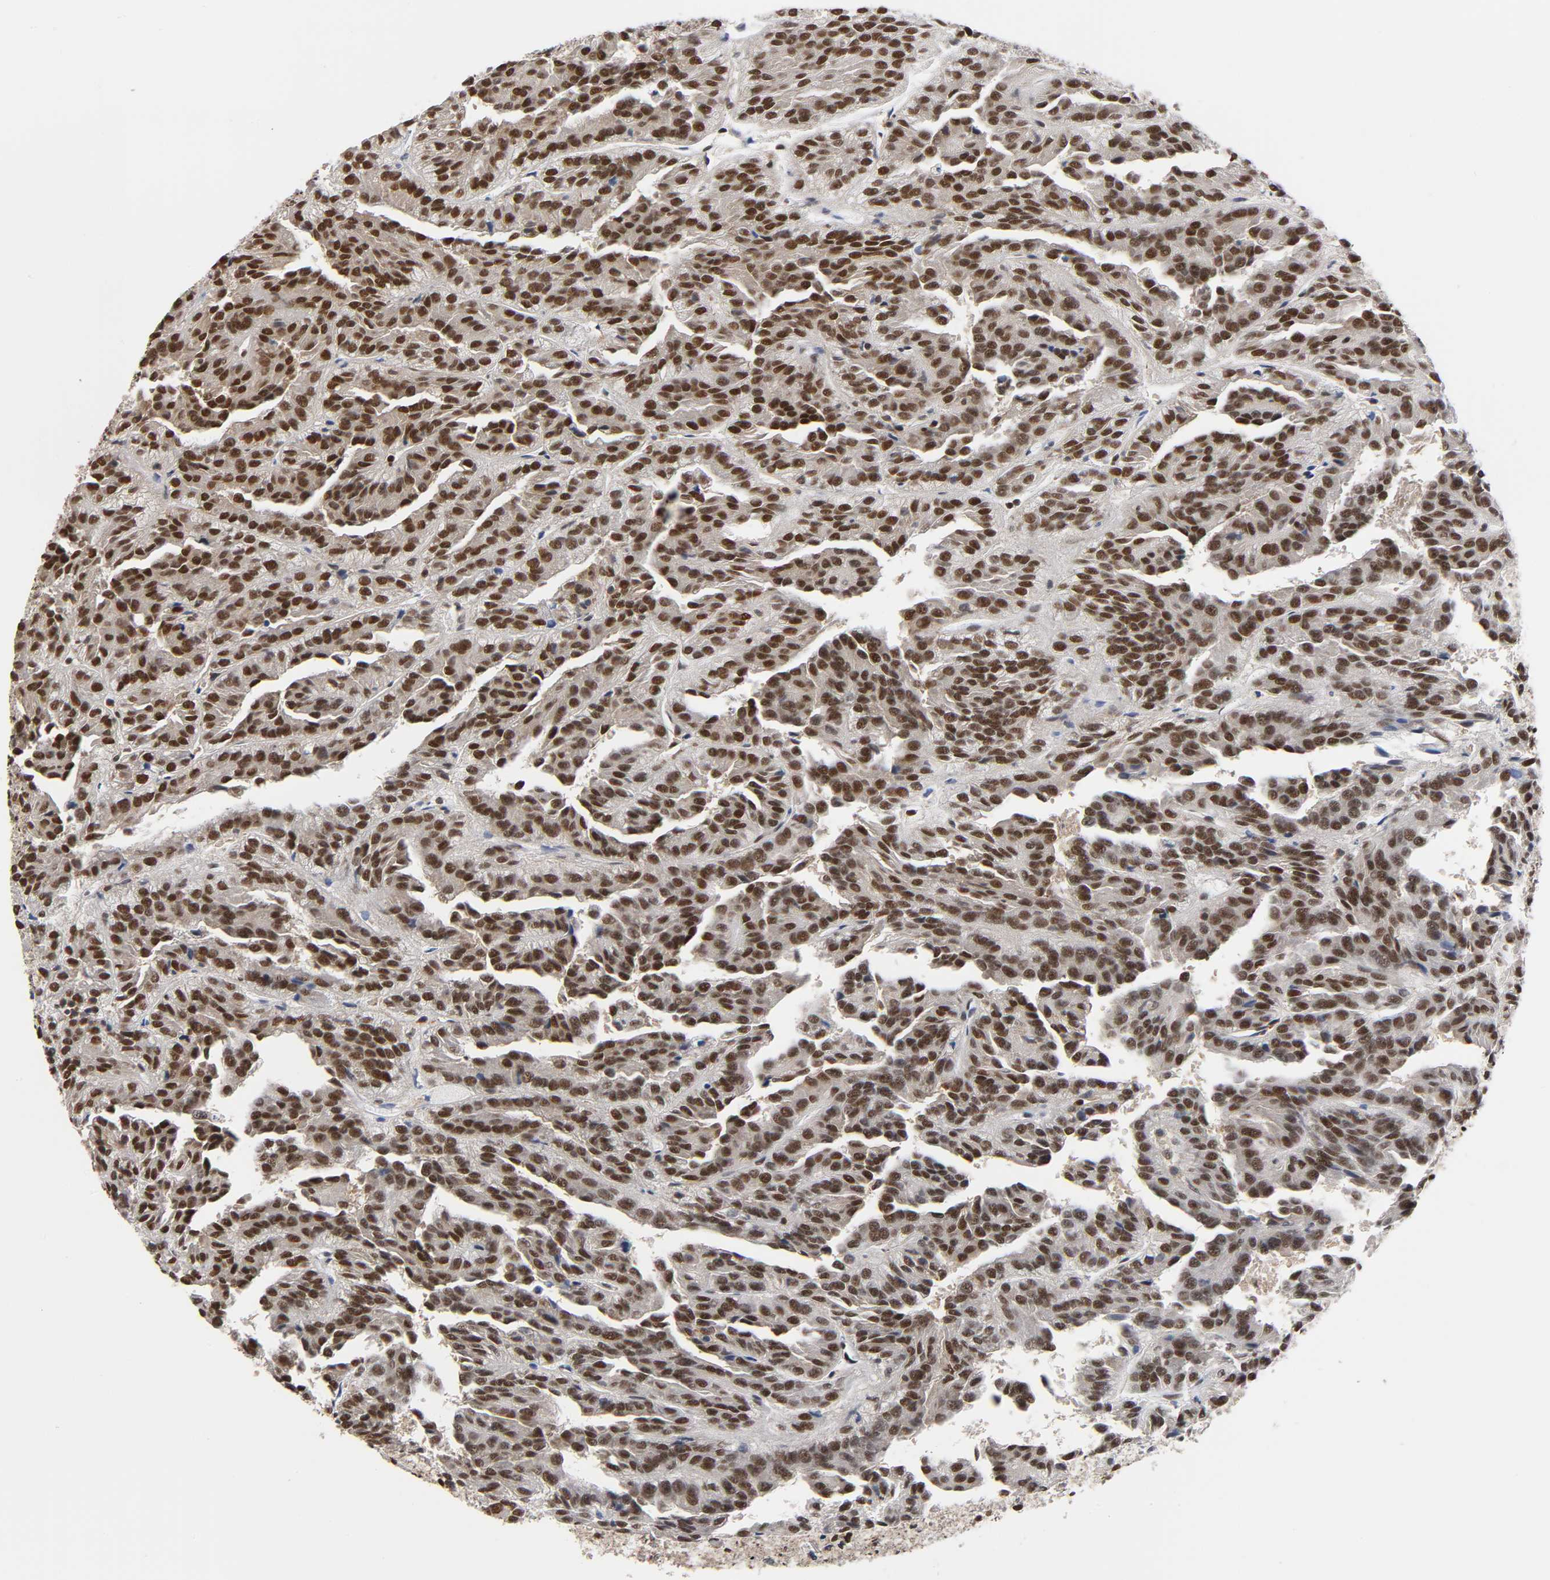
{"staining": {"intensity": "strong", "quantity": ">75%", "location": "nuclear"}, "tissue": "renal cancer", "cell_type": "Tumor cells", "image_type": "cancer", "snomed": [{"axis": "morphology", "description": "Adenocarcinoma, NOS"}, {"axis": "topography", "description": "Kidney"}], "caption": "Renal adenocarcinoma stained with a protein marker exhibits strong staining in tumor cells.", "gene": "ILKAP", "patient": {"sex": "male", "age": 46}}